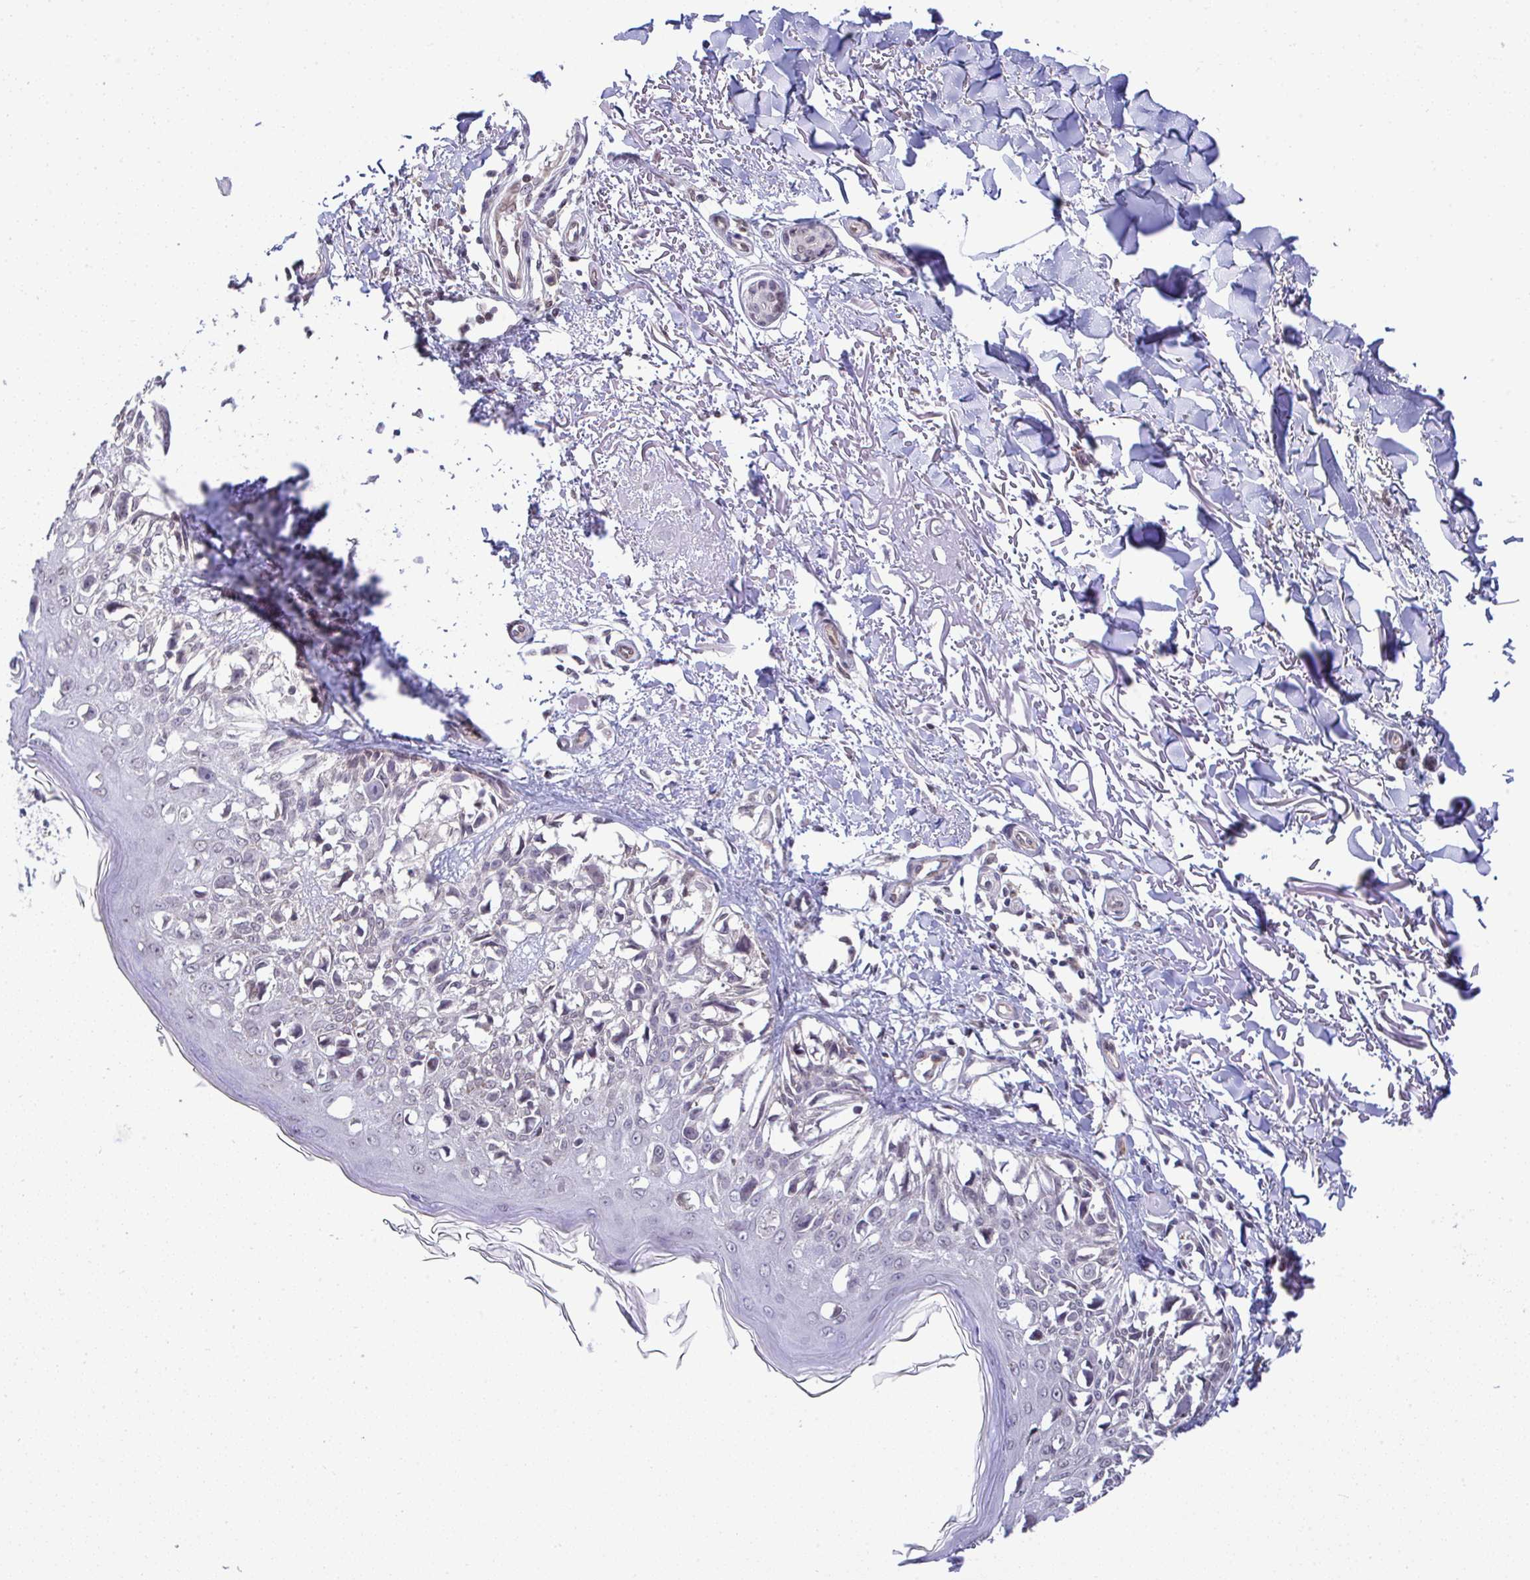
{"staining": {"intensity": "negative", "quantity": "none", "location": "none"}, "tissue": "melanoma", "cell_type": "Tumor cells", "image_type": "cancer", "snomed": [{"axis": "morphology", "description": "Malignant melanoma, NOS"}, {"axis": "topography", "description": "Skin"}], "caption": "Tumor cells are negative for brown protein staining in malignant melanoma.", "gene": "C9orf64", "patient": {"sex": "male", "age": 73}}